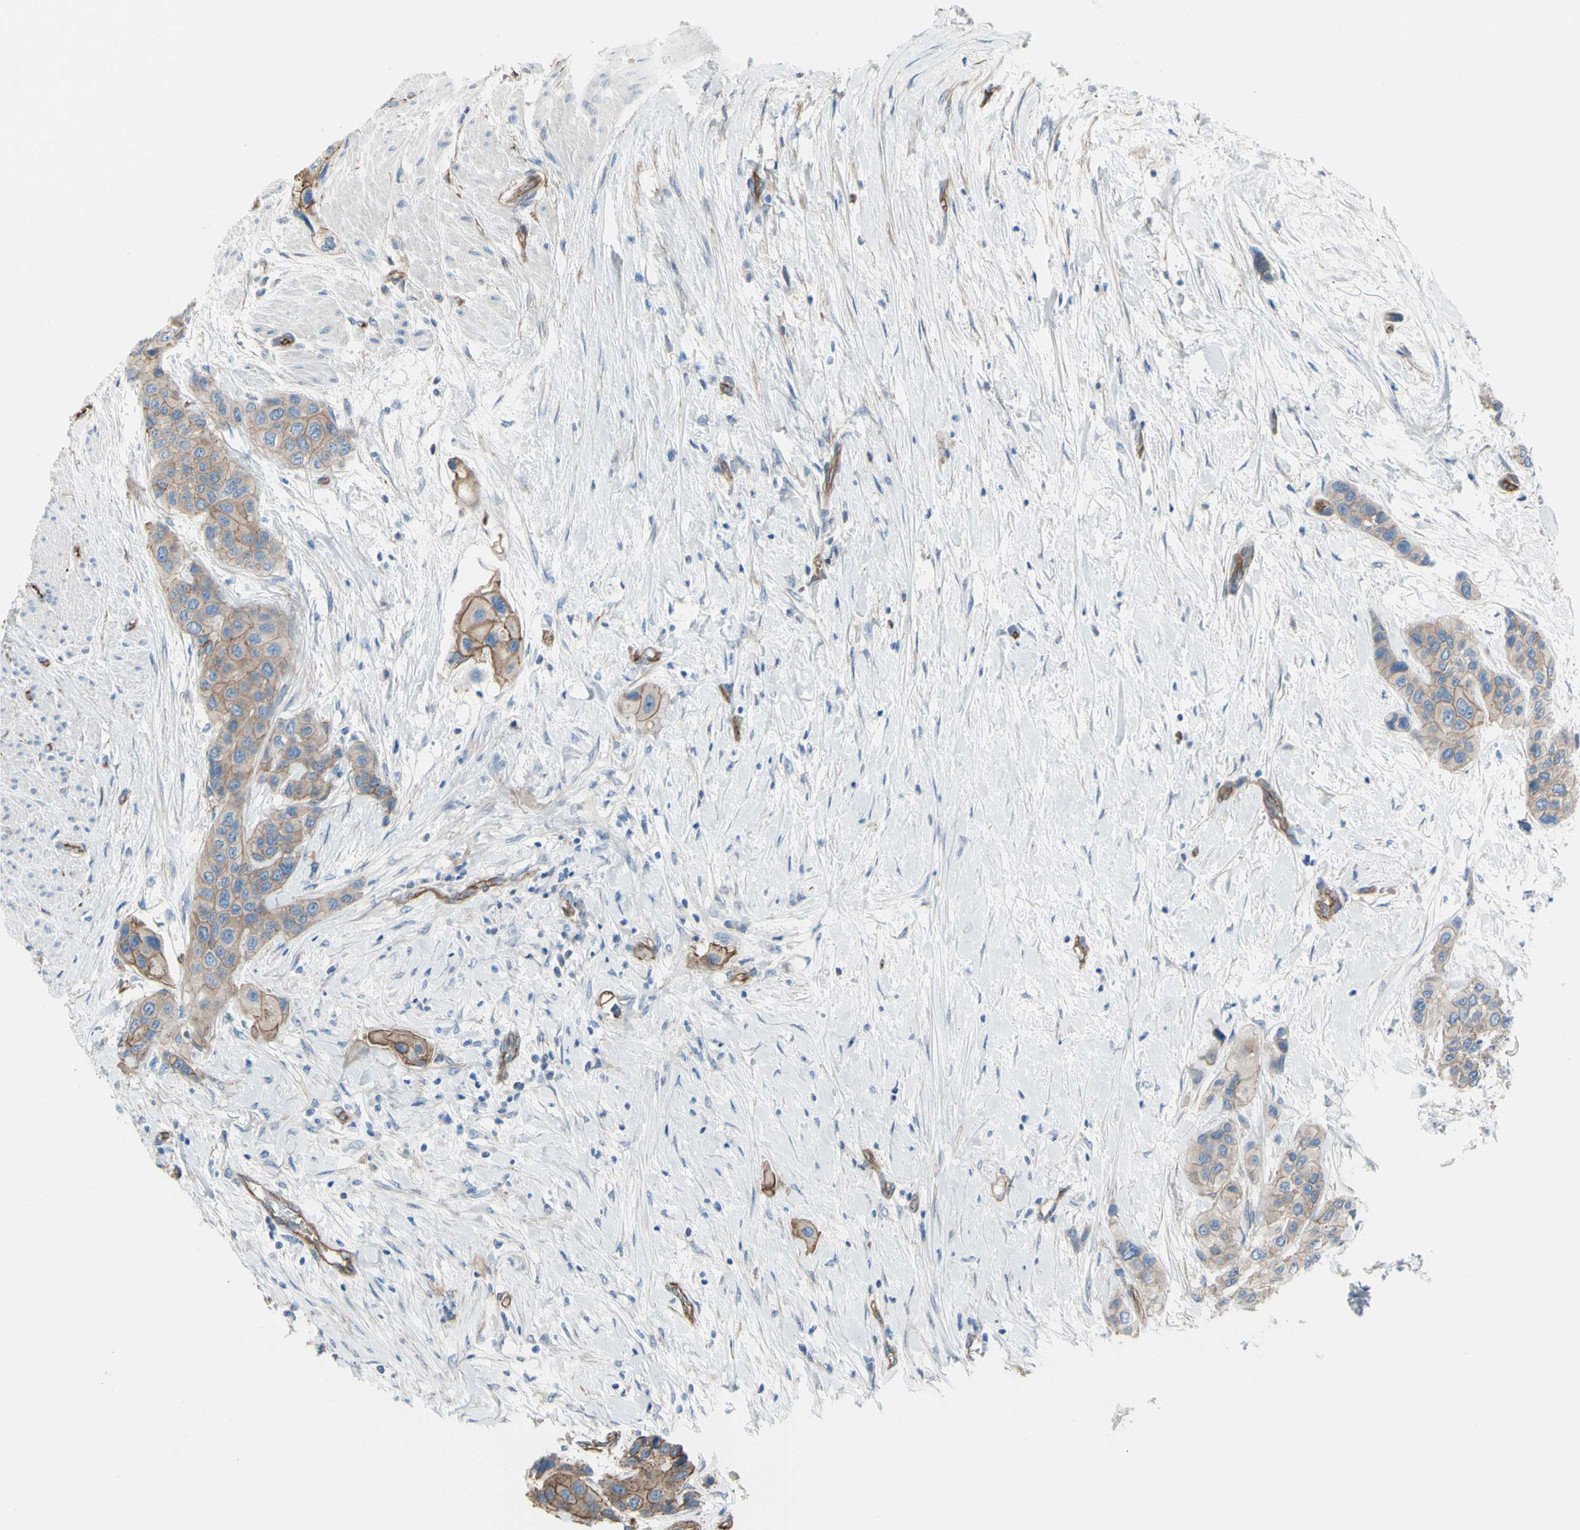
{"staining": {"intensity": "moderate", "quantity": ">75%", "location": "cytoplasmic/membranous"}, "tissue": "urothelial cancer", "cell_type": "Tumor cells", "image_type": "cancer", "snomed": [{"axis": "morphology", "description": "Urothelial carcinoma, High grade"}, {"axis": "topography", "description": "Urinary bladder"}], "caption": "Urothelial carcinoma (high-grade) stained with DAB IHC demonstrates medium levels of moderate cytoplasmic/membranous expression in approximately >75% of tumor cells.", "gene": "TPBG", "patient": {"sex": "female", "age": 56}}